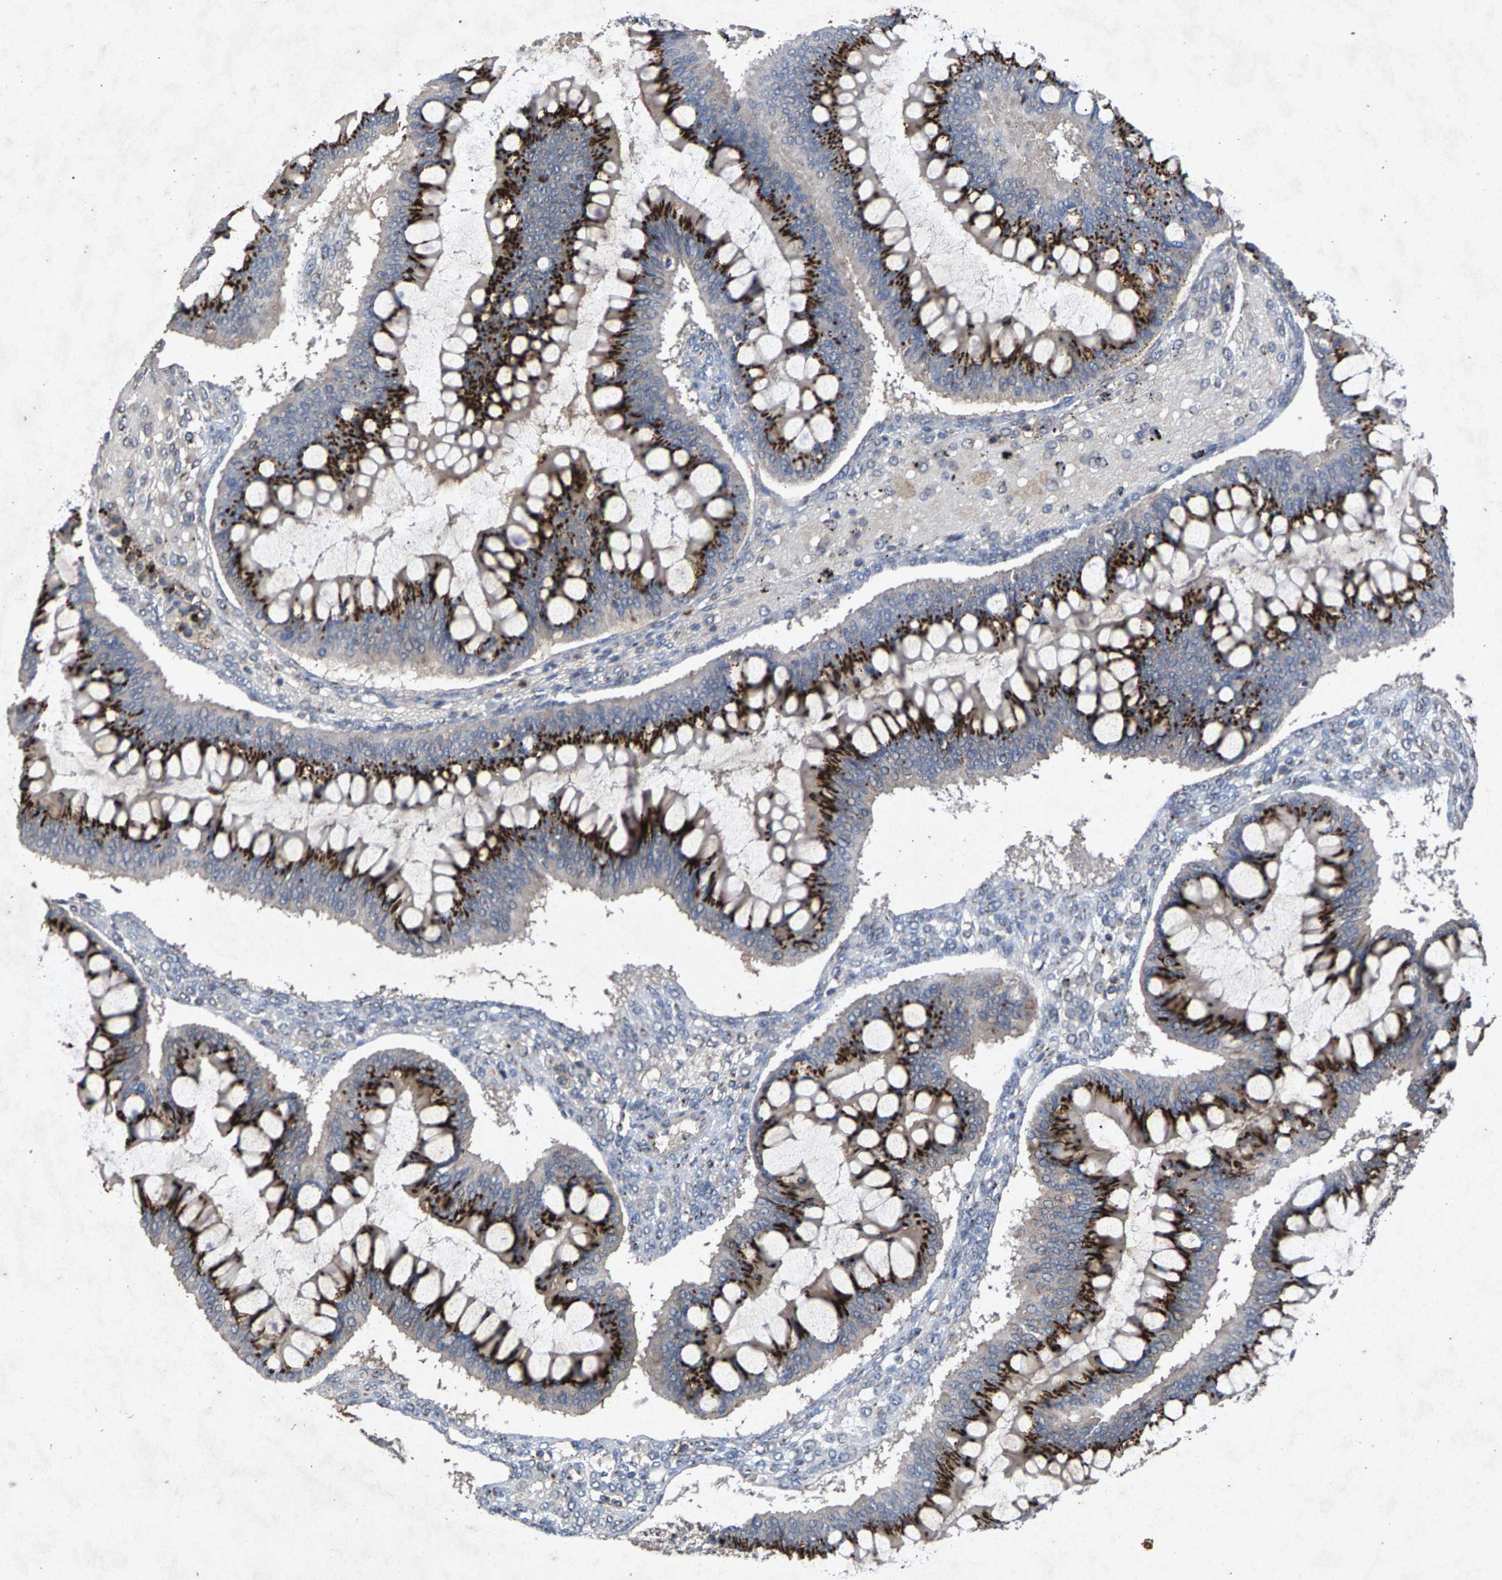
{"staining": {"intensity": "strong", "quantity": ">75%", "location": "cytoplasmic/membranous"}, "tissue": "ovarian cancer", "cell_type": "Tumor cells", "image_type": "cancer", "snomed": [{"axis": "morphology", "description": "Cystadenocarcinoma, mucinous, NOS"}, {"axis": "topography", "description": "Ovary"}], "caption": "Approximately >75% of tumor cells in human mucinous cystadenocarcinoma (ovarian) exhibit strong cytoplasmic/membranous protein staining as visualized by brown immunohistochemical staining.", "gene": "MAN2A1", "patient": {"sex": "female", "age": 73}}